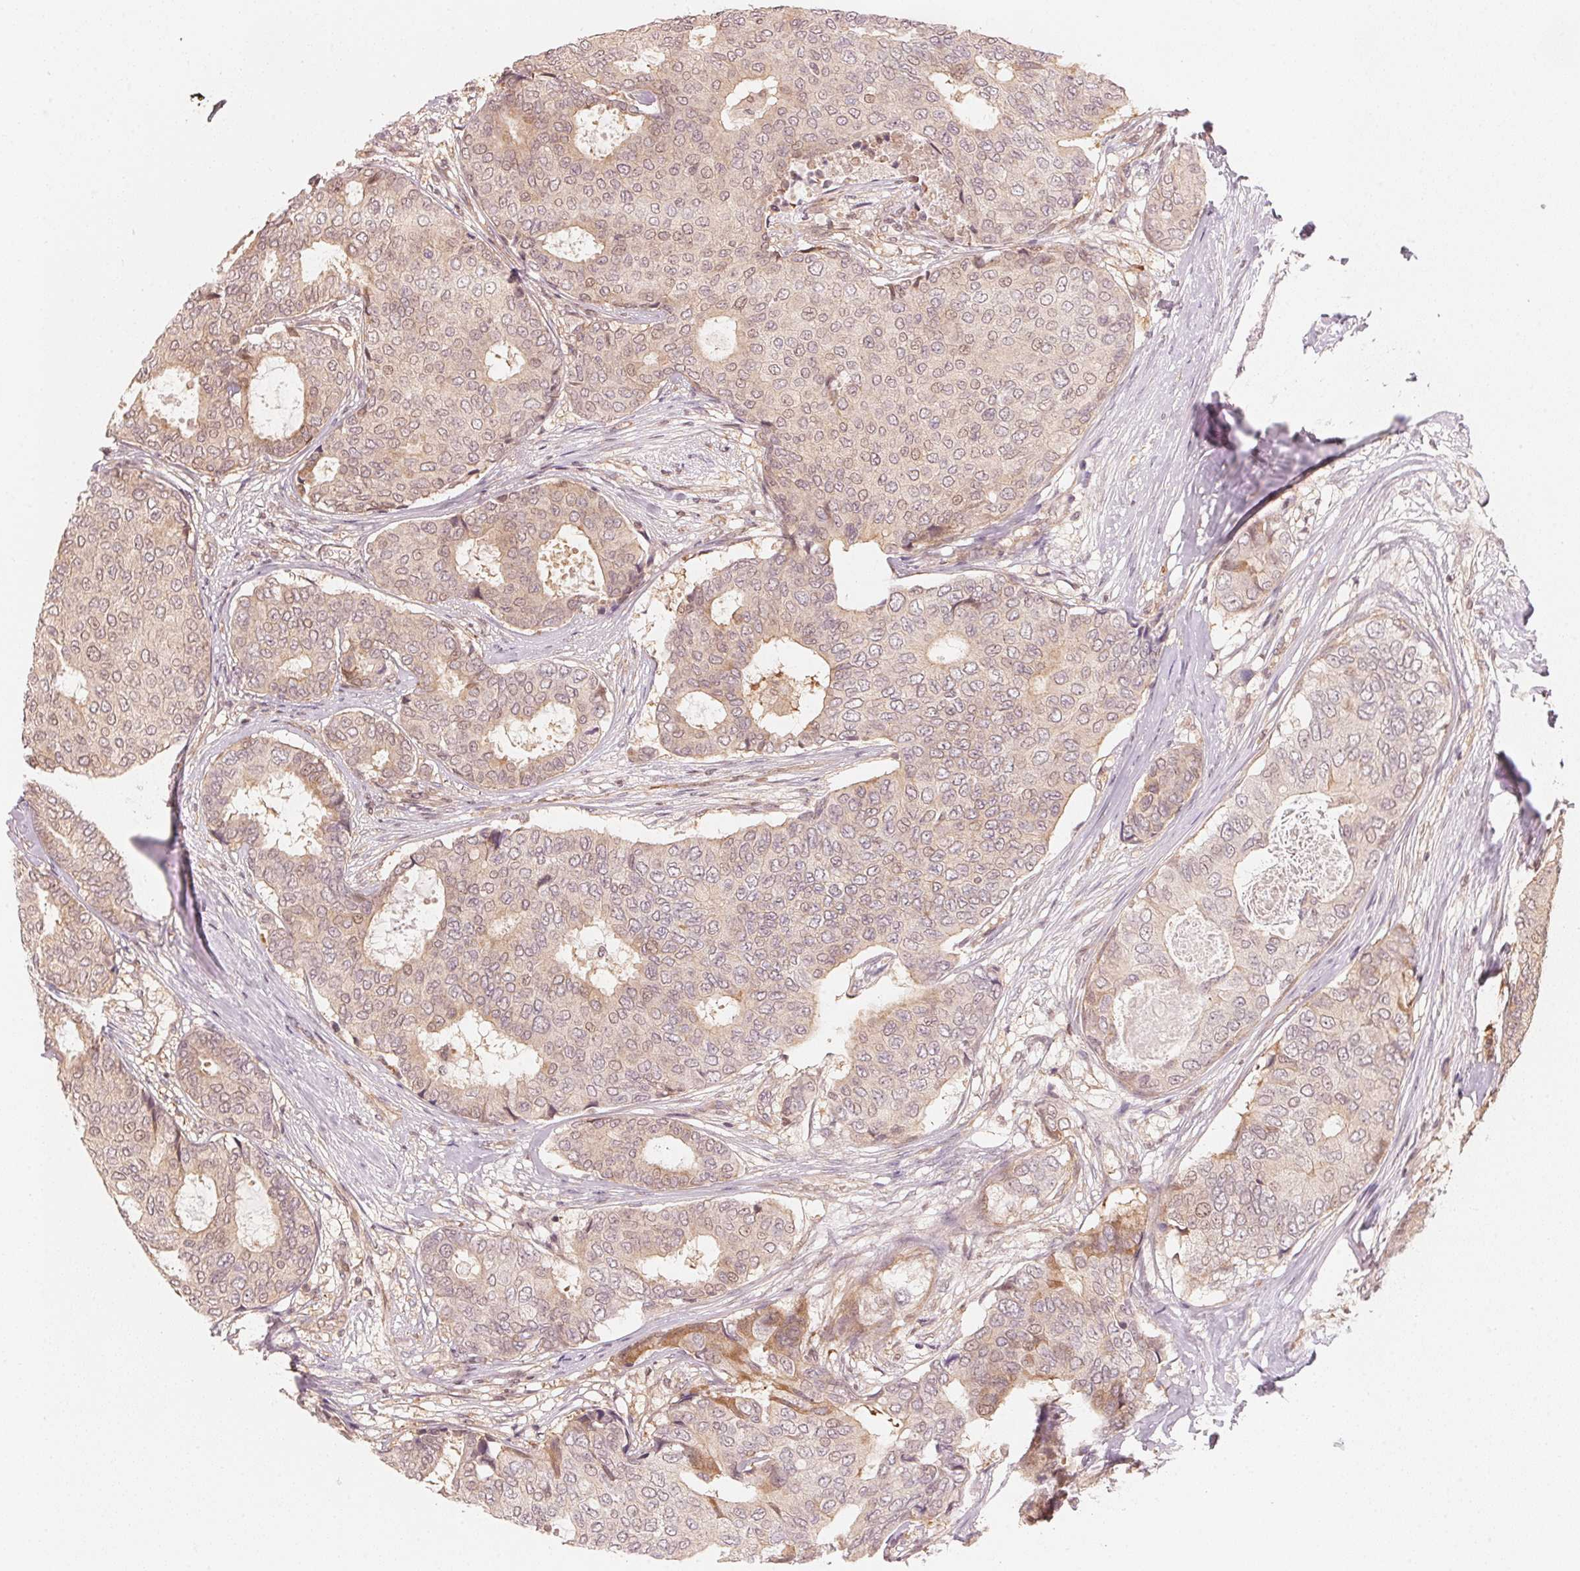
{"staining": {"intensity": "weak", "quantity": "<25%", "location": "cytoplasmic/membranous"}, "tissue": "breast cancer", "cell_type": "Tumor cells", "image_type": "cancer", "snomed": [{"axis": "morphology", "description": "Duct carcinoma"}, {"axis": "topography", "description": "Breast"}], "caption": "IHC of human breast cancer demonstrates no expression in tumor cells.", "gene": "PRKN", "patient": {"sex": "female", "age": 75}}